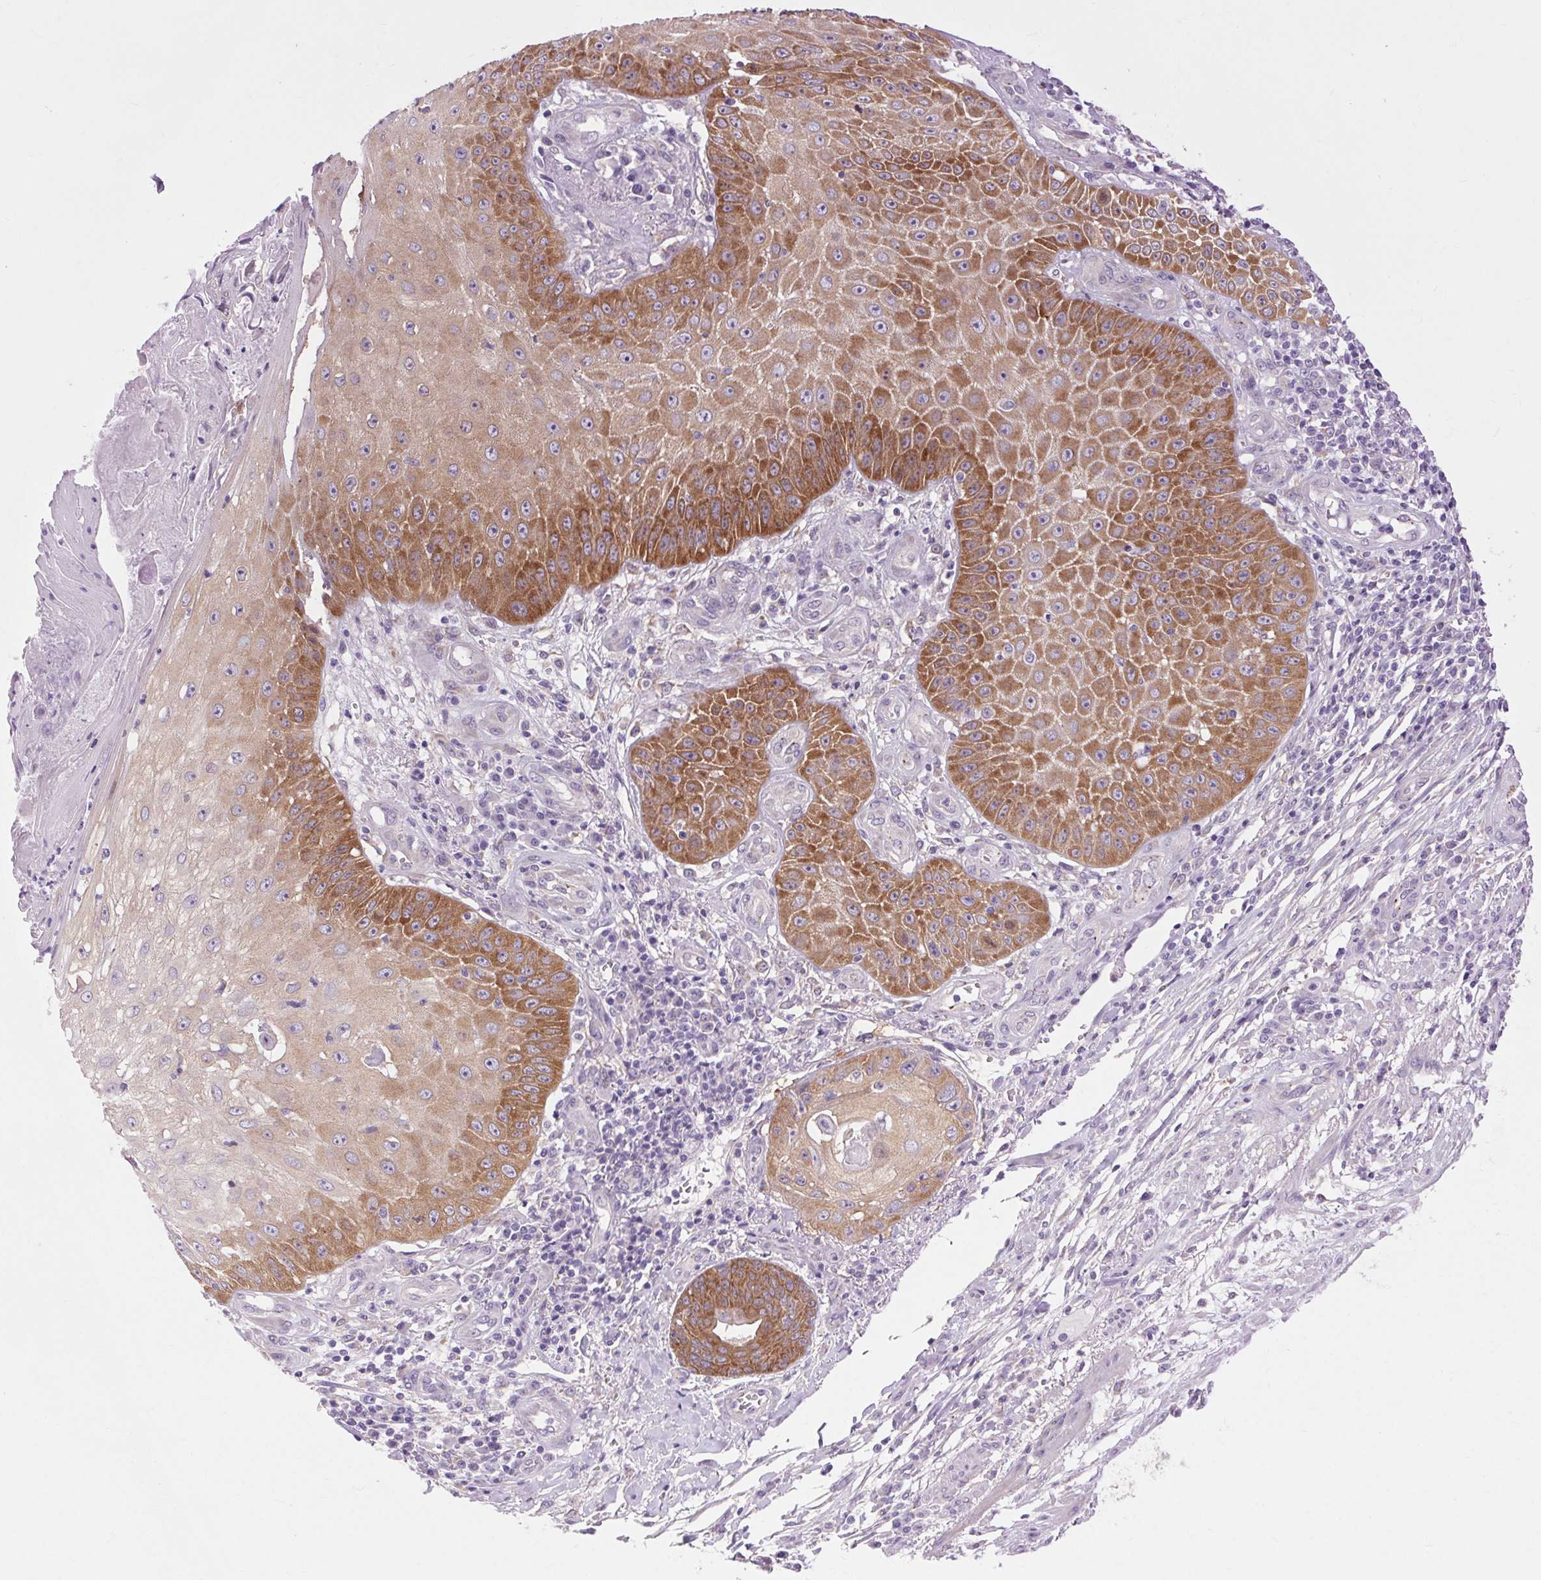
{"staining": {"intensity": "moderate", "quantity": "25%-75%", "location": "cytoplasmic/membranous"}, "tissue": "skin cancer", "cell_type": "Tumor cells", "image_type": "cancer", "snomed": [{"axis": "morphology", "description": "Squamous cell carcinoma, NOS"}, {"axis": "topography", "description": "Skin"}], "caption": "Immunohistochemistry (IHC) (DAB) staining of human skin cancer (squamous cell carcinoma) shows moderate cytoplasmic/membranous protein positivity in about 25%-75% of tumor cells.", "gene": "SOWAHC", "patient": {"sex": "male", "age": 70}}